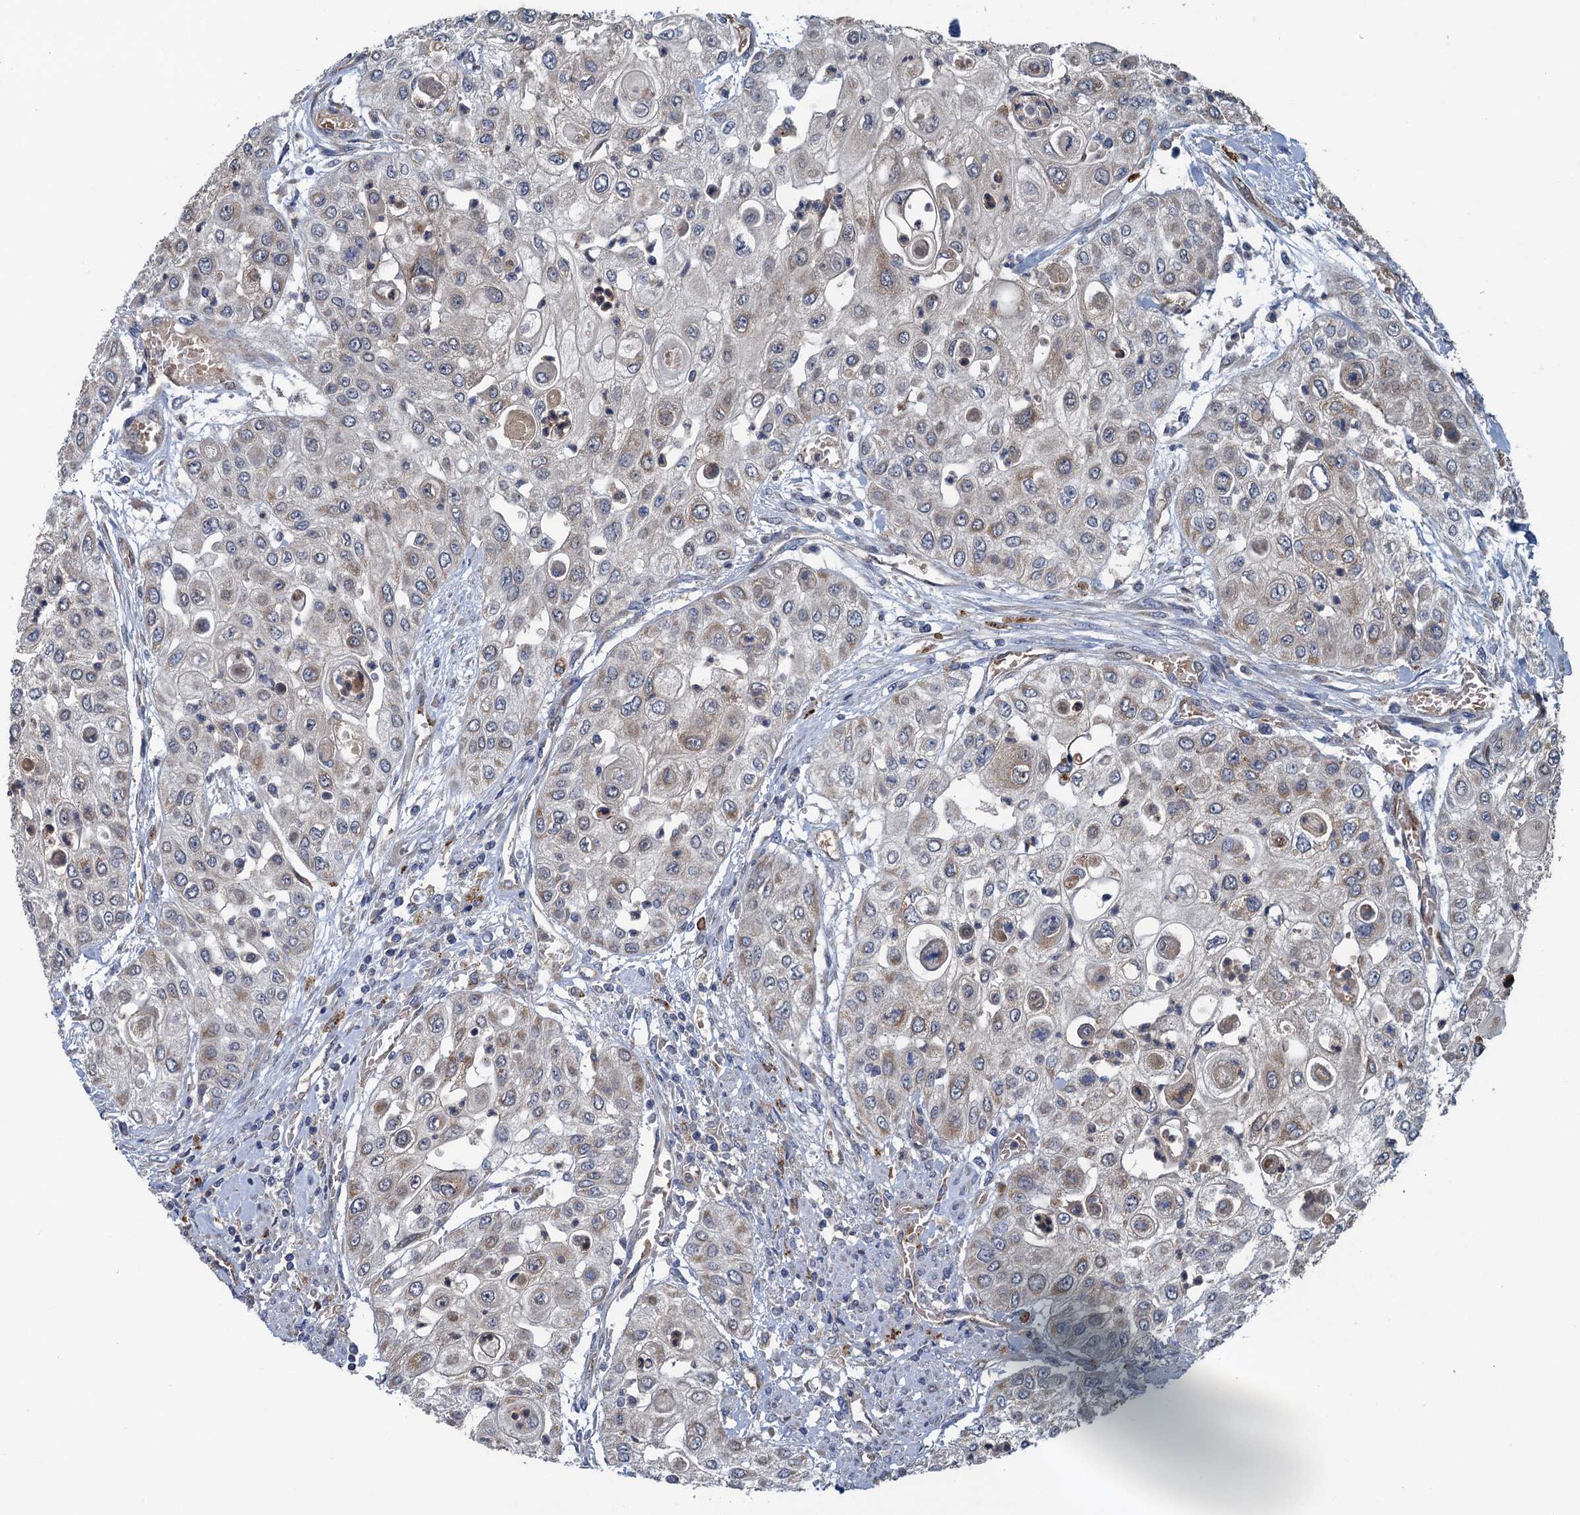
{"staining": {"intensity": "weak", "quantity": "25%-75%", "location": "cytoplasmic/membranous"}, "tissue": "urothelial cancer", "cell_type": "Tumor cells", "image_type": "cancer", "snomed": [{"axis": "morphology", "description": "Urothelial carcinoma, High grade"}, {"axis": "topography", "description": "Urinary bladder"}], "caption": "Immunohistochemical staining of human urothelial cancer exhibits low levels of weak cytoplasmic/membranous expression in about 25%-75% of tumor cells. The protein is shown in brown color, while the nuclei are stained blue.", "gene": "KBTBD8", "patient": {"sex": "female", "age": 79}}